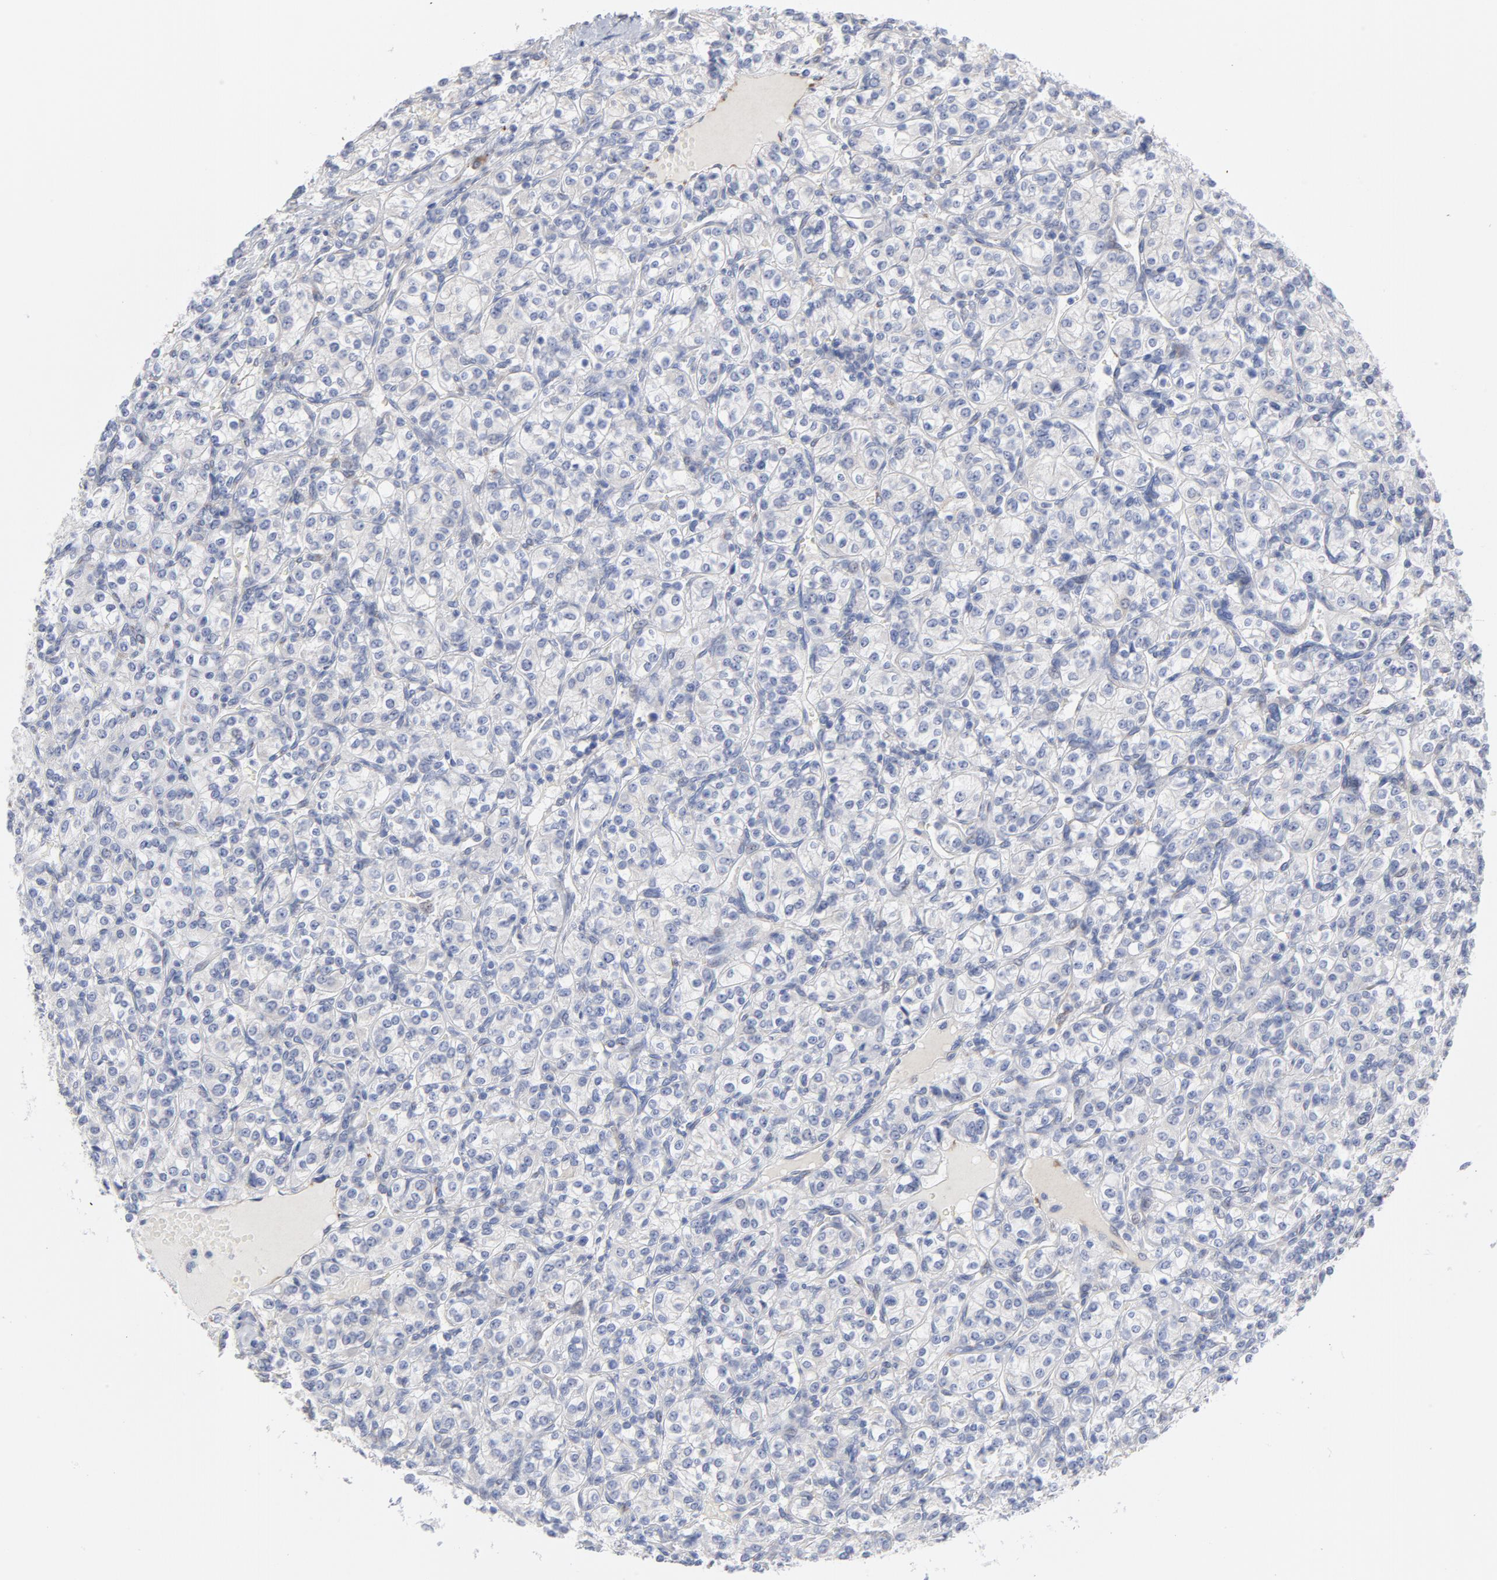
{"staining": {"intensity": "negative", "quantity": "none", "location": "none"}, "tissue": "renal cancer", "cell_type": "Tumor cells", "image_type": "cancer", "snomed": [{"axis": "morphology", "description": "Adenocarcinoma, NOS"}, {"axis": "topography", "description": "Kidney"}], "caption": "The IHC micrograph has no significant staining in tumor cells of renal adenocarcinoma tissue.", "gene": "CPE", "patient": {"sex": "male", "age": 77}}